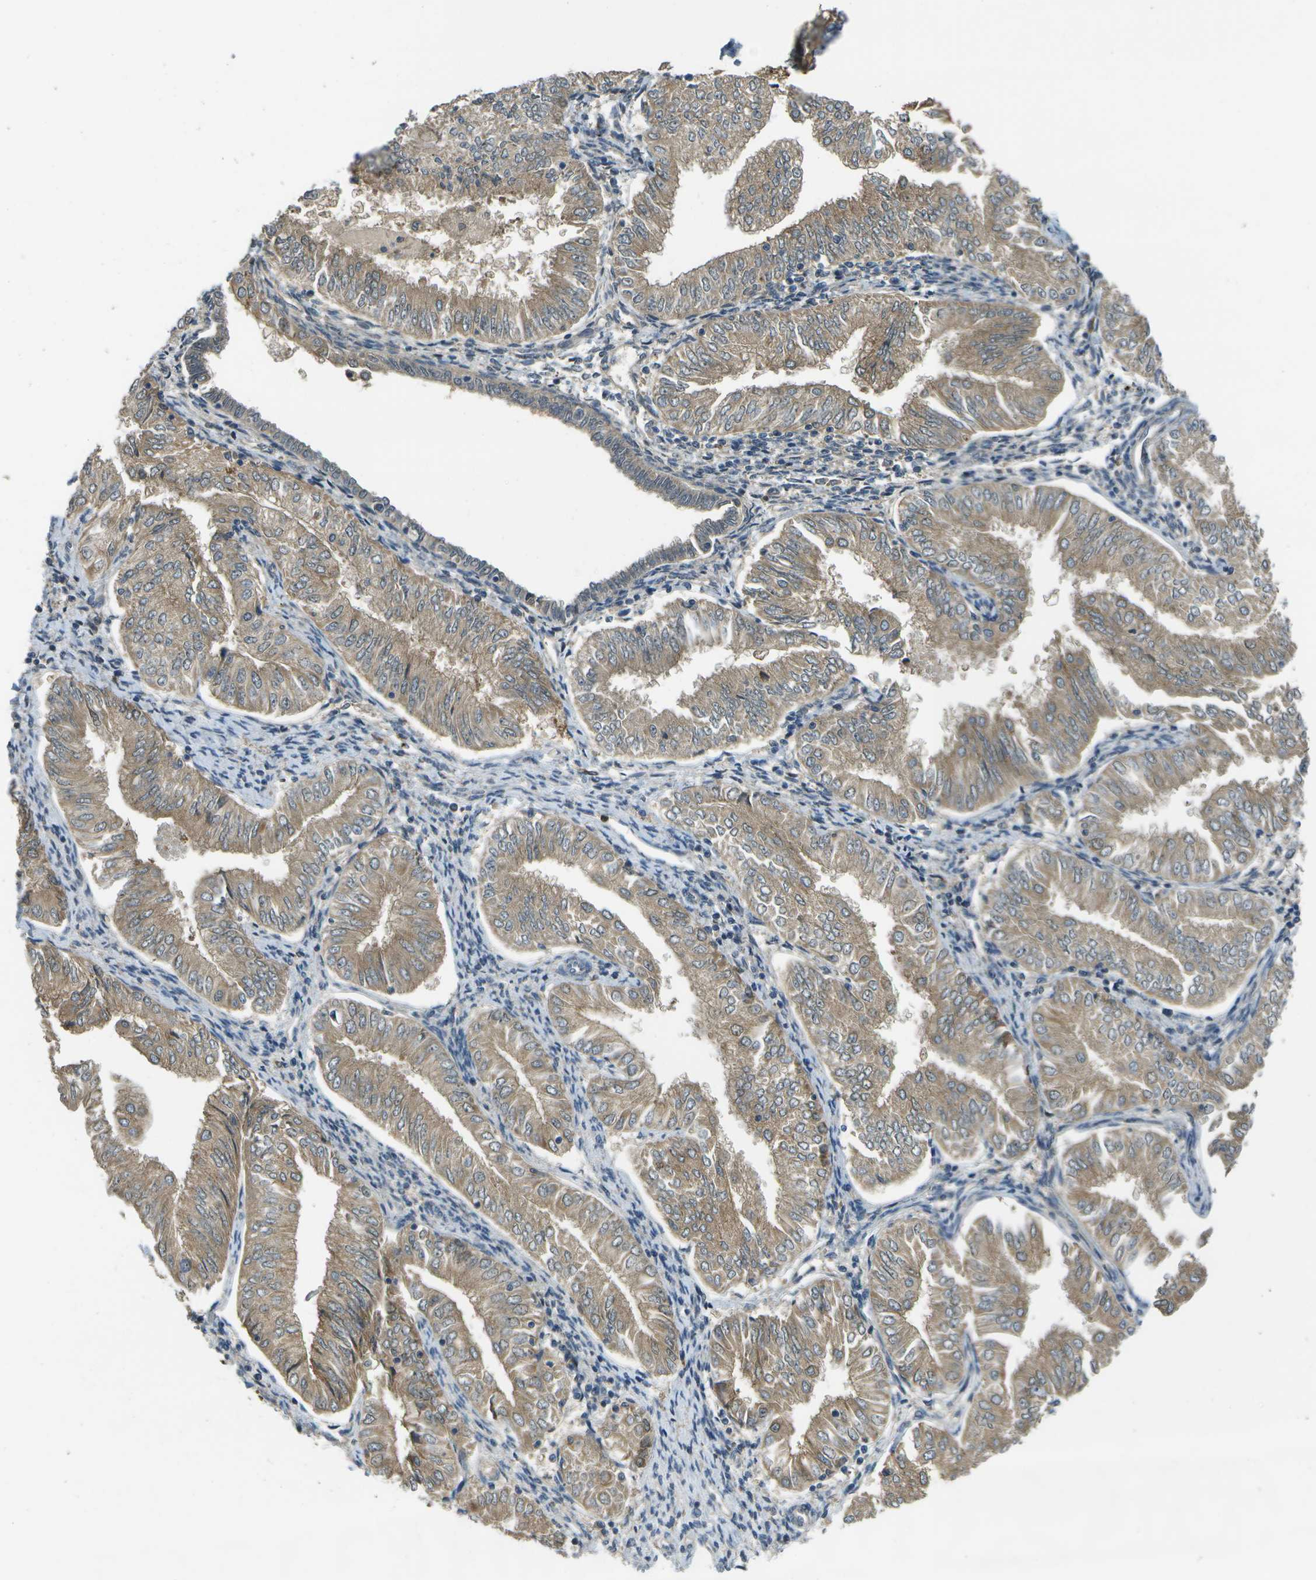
{"staining": {"intensity": "moderate", "quantity": ">75%", "location": "cytoplasmic/membranous"}, "tissue": "endometrial cancer", "cell_type": "Tumor cells", "image_type": "cancer", "snomed": [{"axis": "morphology", "description": "Adenocarcinoma, NOS"}, {"axis": "topography", "description": "Endometrium"}], "caption": "Human adenocarcinoma (endometrial) stained with a protein marker demonstrates moderate staining in tumor cells.", "gene": "GANC", "patient": {"sex": "female", "age": 53}}